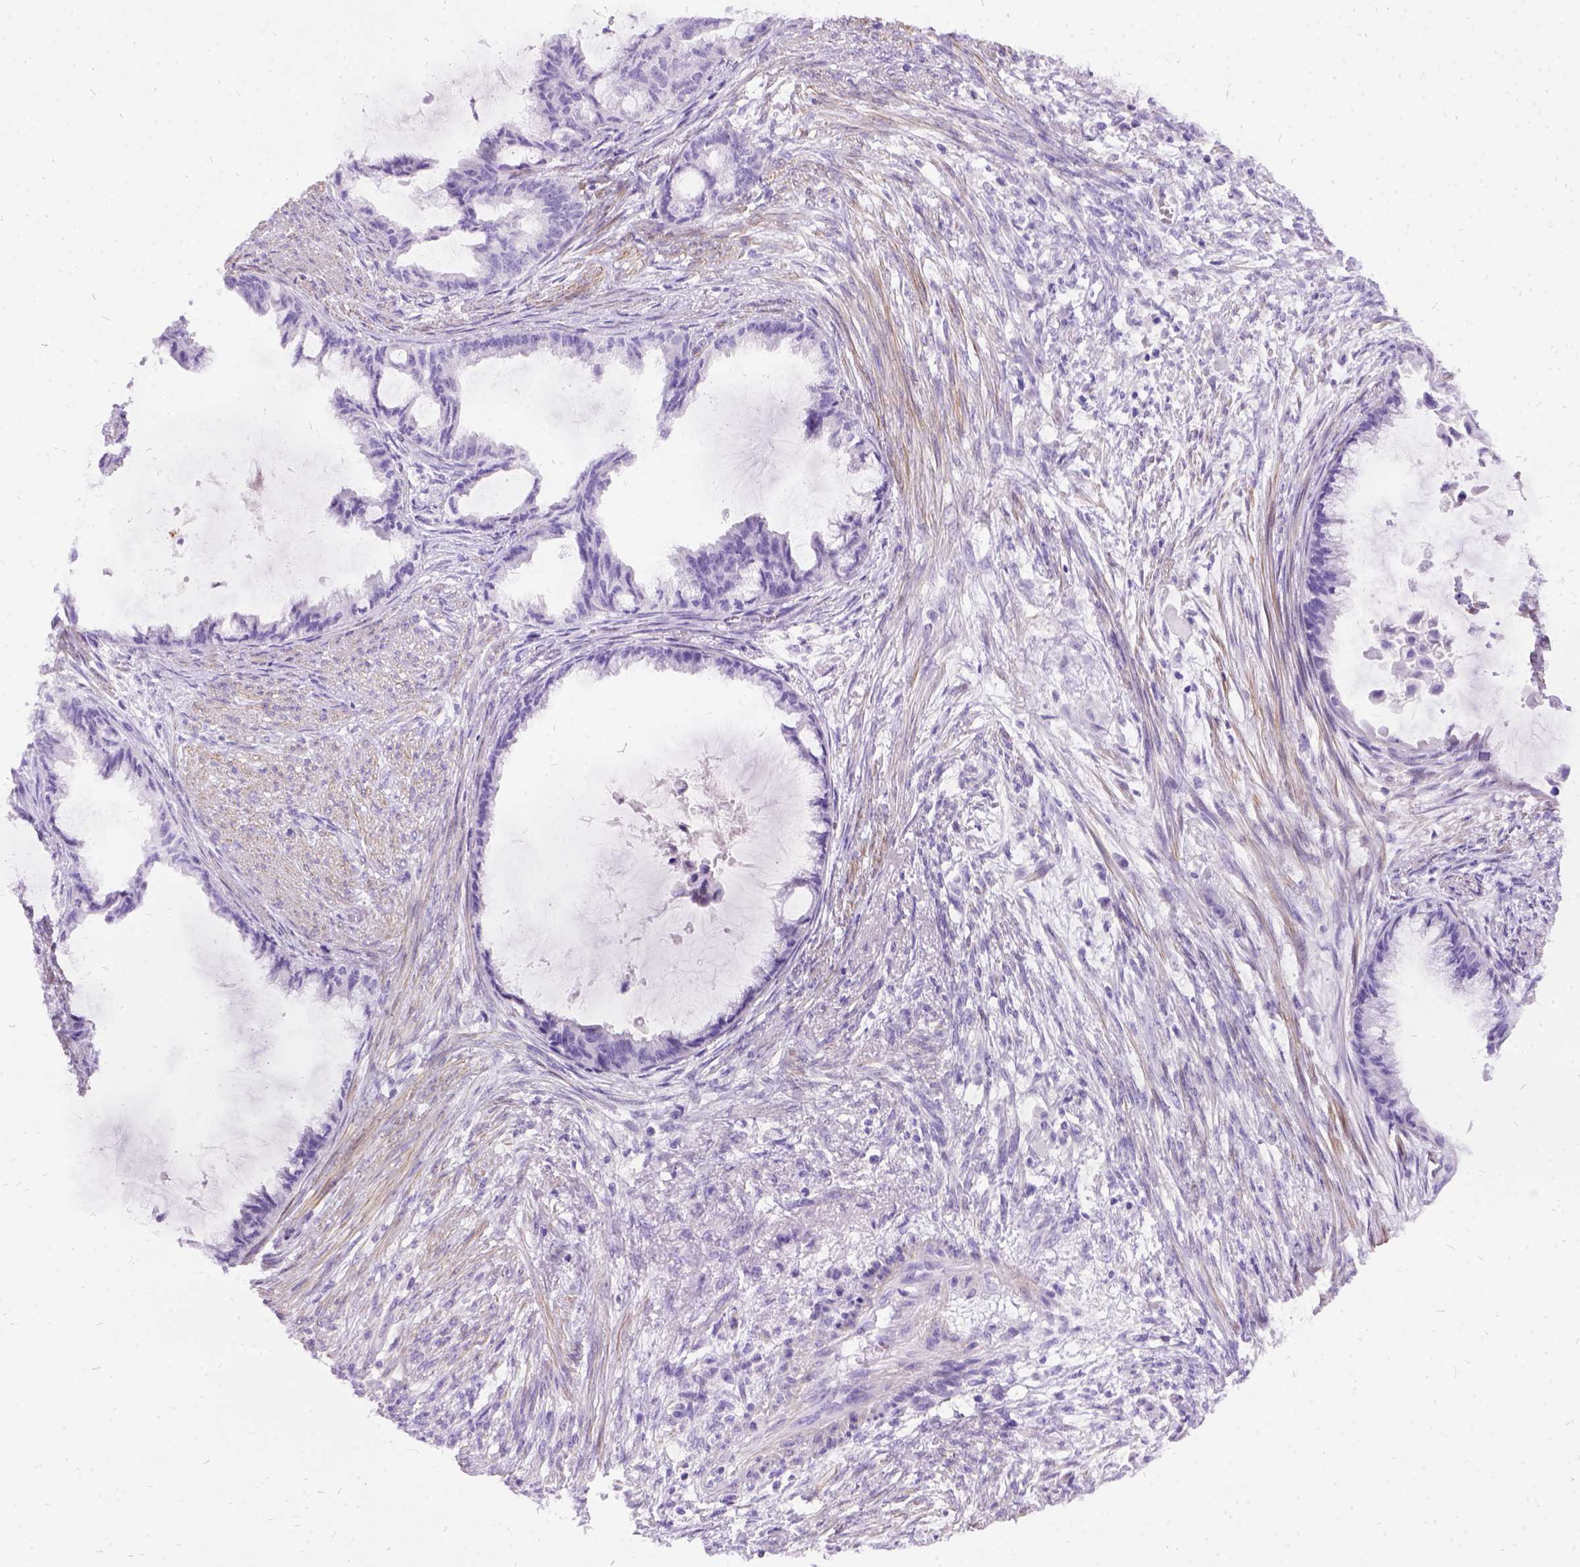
{"staining": {"intensity": "negative", "quantity": "none", "location": "none"}, "tissue": "endometrial cancer", "cell_type": "Tumor cells", "image_type": "cancer", "snomed": [{"axis": "morphology", "description": "Adenocarcinoma, NOS"}, {"axis": "topography", "description": "Endometrium"}], "caption": "DAB immunohistochemical staining of human adenocarcinoma (endometrial) reveals no significant expression in tumor cells.", "gene": "PRG2", "patient": {"sex": "female", "age": 86}}